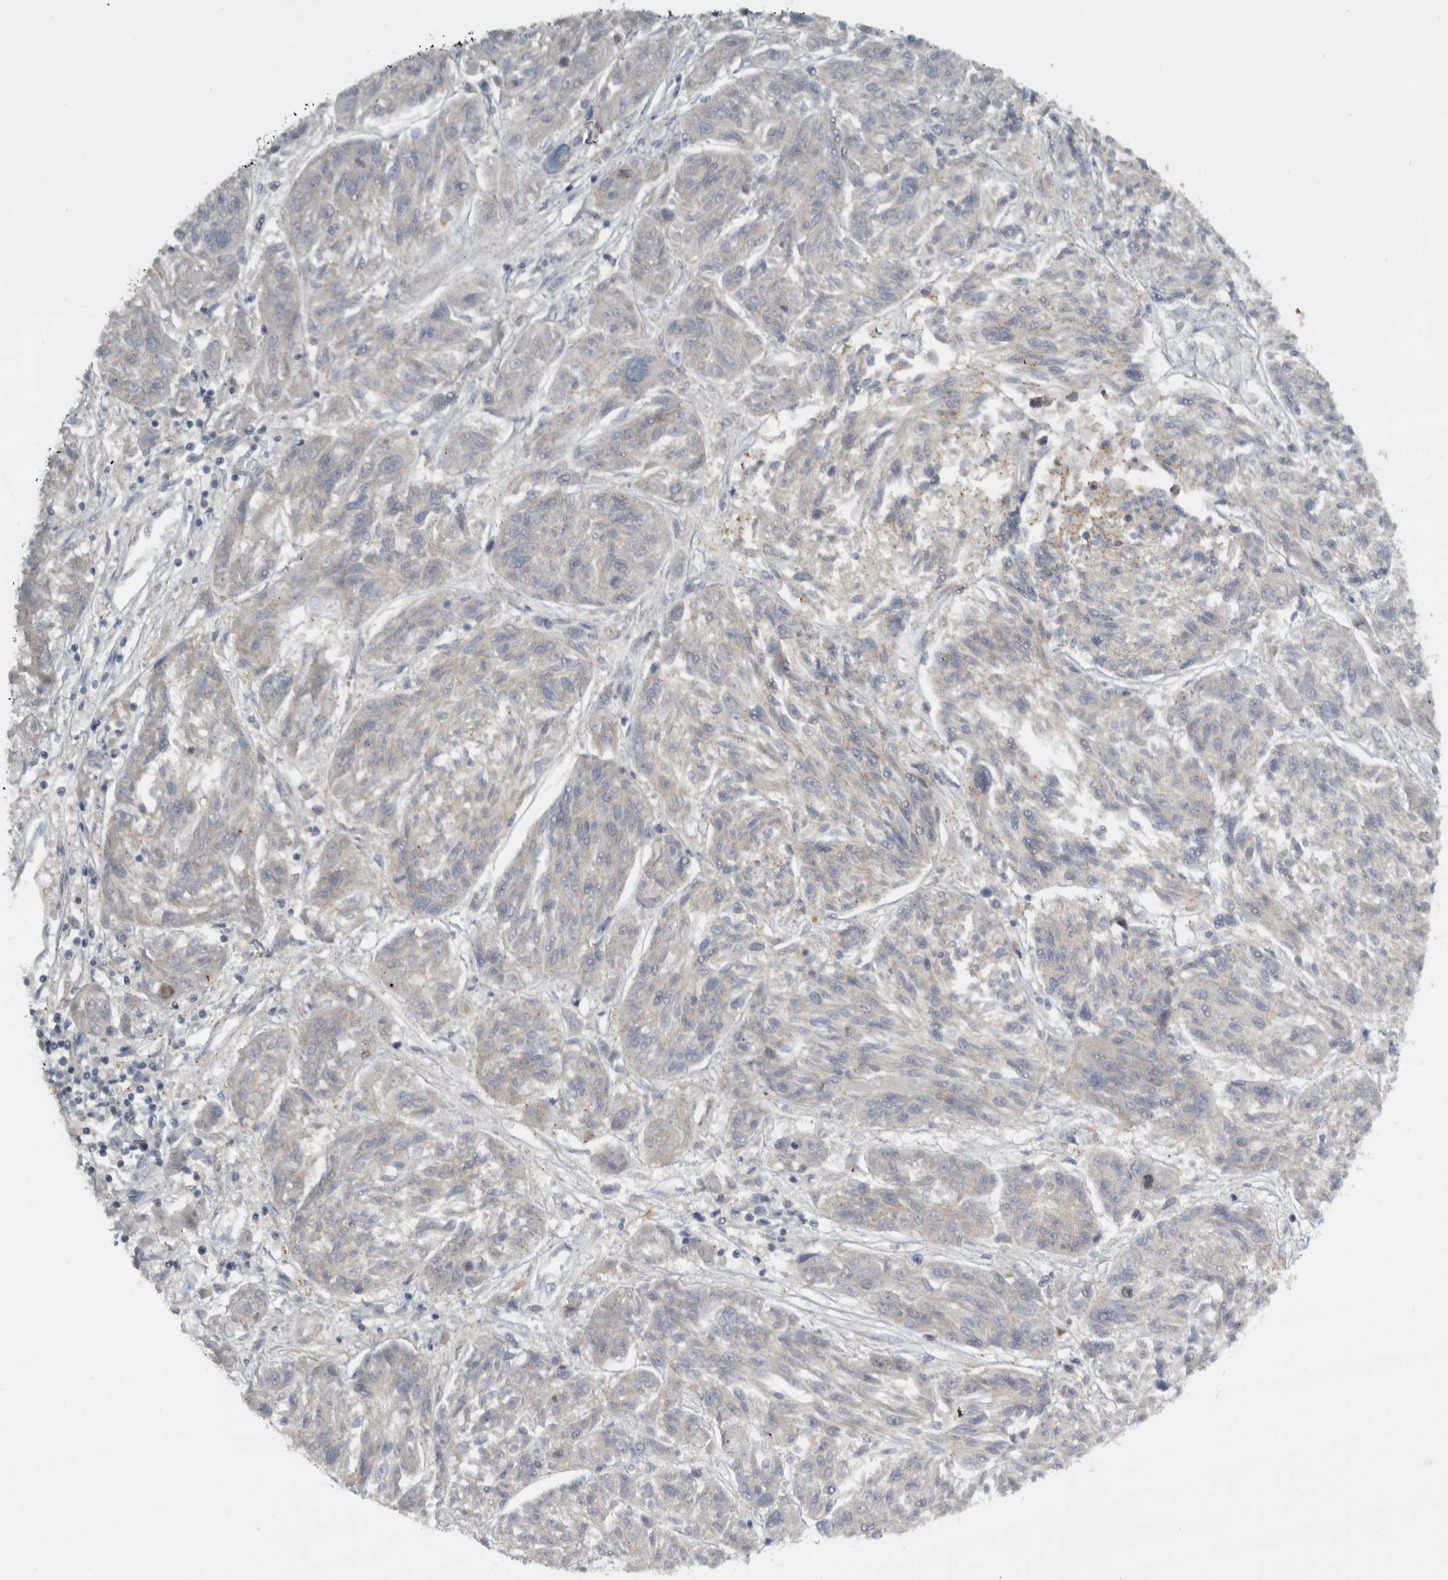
{"staining": {"intensity": "negative", "quantity": "none", "location": "none"}, "tissue": "melanoma", "cell_type": "Tumor cells", "image_type": "cancer", "snomed": [{"axis": "morphology", "description": "Malignant melanoma, NOS"}, {"axis": "topography", "description": "Skin"}], "caption": "Tumor cells show no significant protein staining in melanoma.", "gene": "SLCO5A1", "patient": {"sex": "male", "age": 53}}